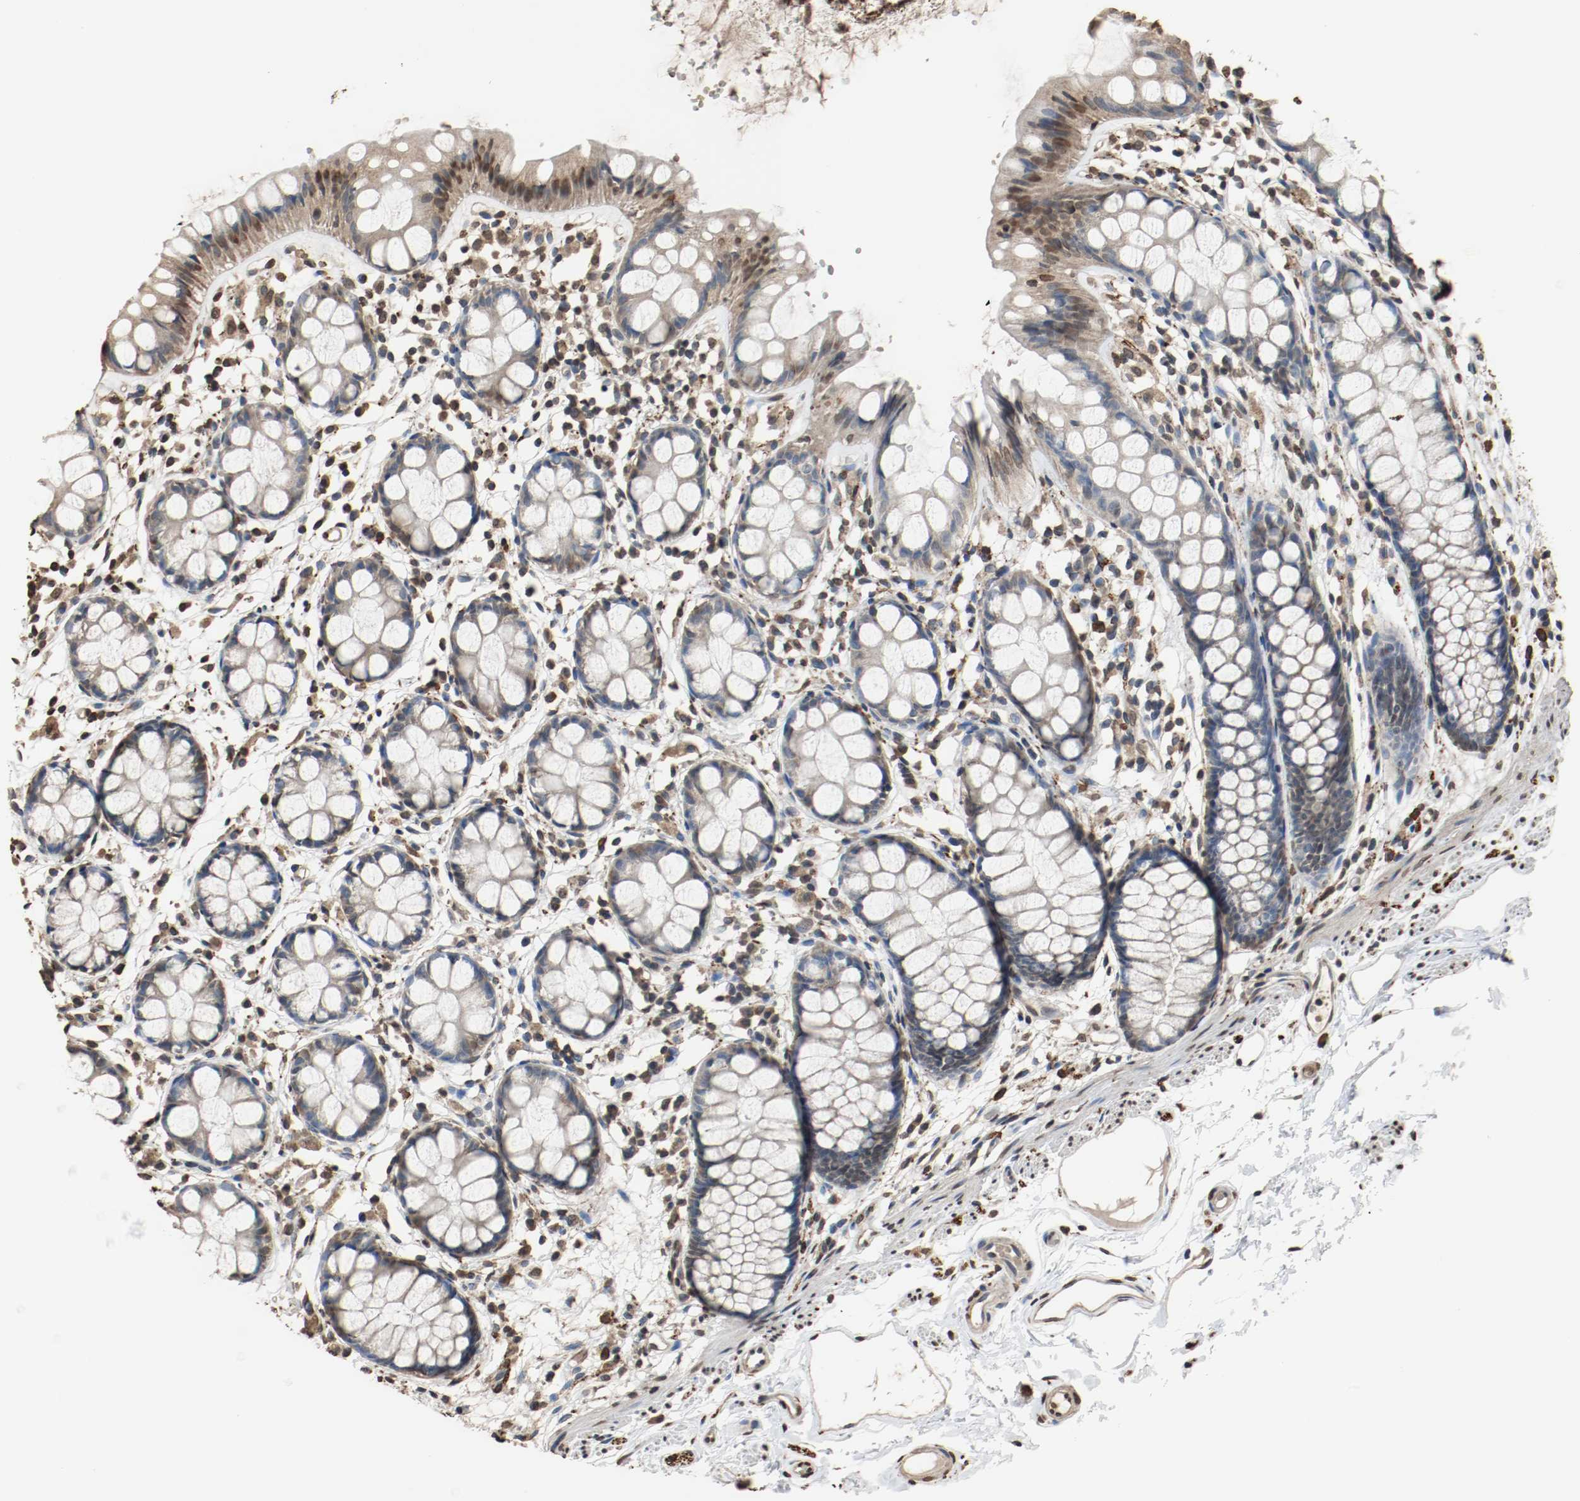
{"staining": {"intensity": "weak", "quantity": "<25%", "location": "cytoplasmic/membranous"}, "tissue": "rectum", "cell_type": "Glandular cells", "image_type": "normal", "snomed": [{"axis": "morphology", "description": "Normal tissue, NOS"}, {"axis": "topography", "description": "Rectum"}], "caption": "A high-resolution image shows immunohistochemistry staining of unremarkable rectum, which displays no significant staining in glandular cells. (DAB (3,3'-diaminobenzidine) immunohistochemistry (IHC) with hematoxylin counter stain).", "gene": "RTN4", "patient": {"sex": "female", "age": 66}}